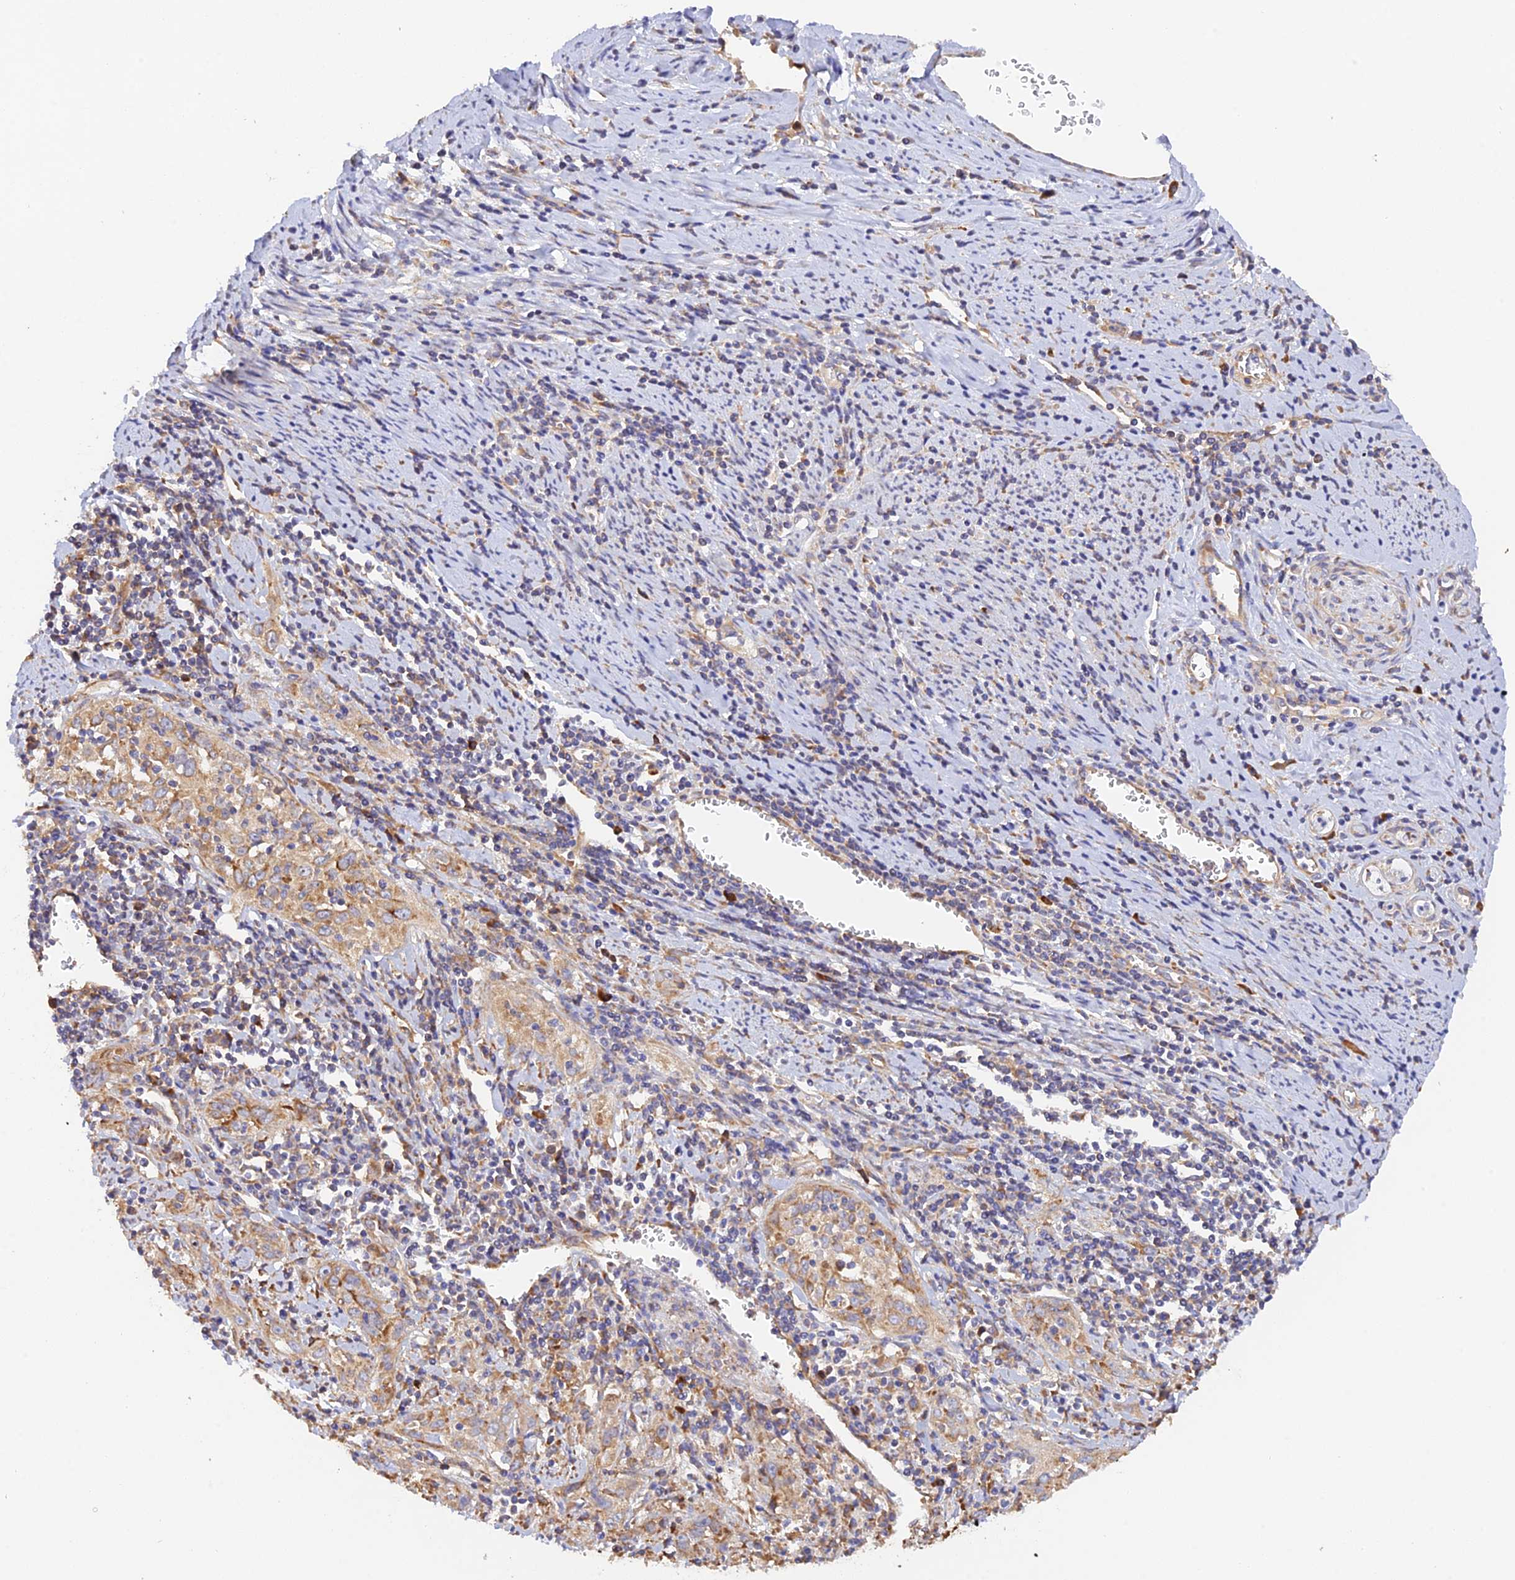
{"staining": {"intensity": "moderate", "quantity": ">75%", "location": "cytoplasmic/membranous"}, "tissue": "cervical cancer", "cell_type": "Tumor cells", "image_type": "cancer", "snomed": [{"axis": "morphology", "description": "Squamous cell carcinoma, NOS"}, {"axis": "topography", "description": "Cervix"}], "caption": "This histopathology image displays immunohistochemistry (IHC) staining of human squamous cell carcinoma (cervical), with medium moderate cytoplasmic/membranous positivity in approximately >75% of tumor cells.", "gene": "RPL5", "patient": {"sex": "female", "age": 57}}